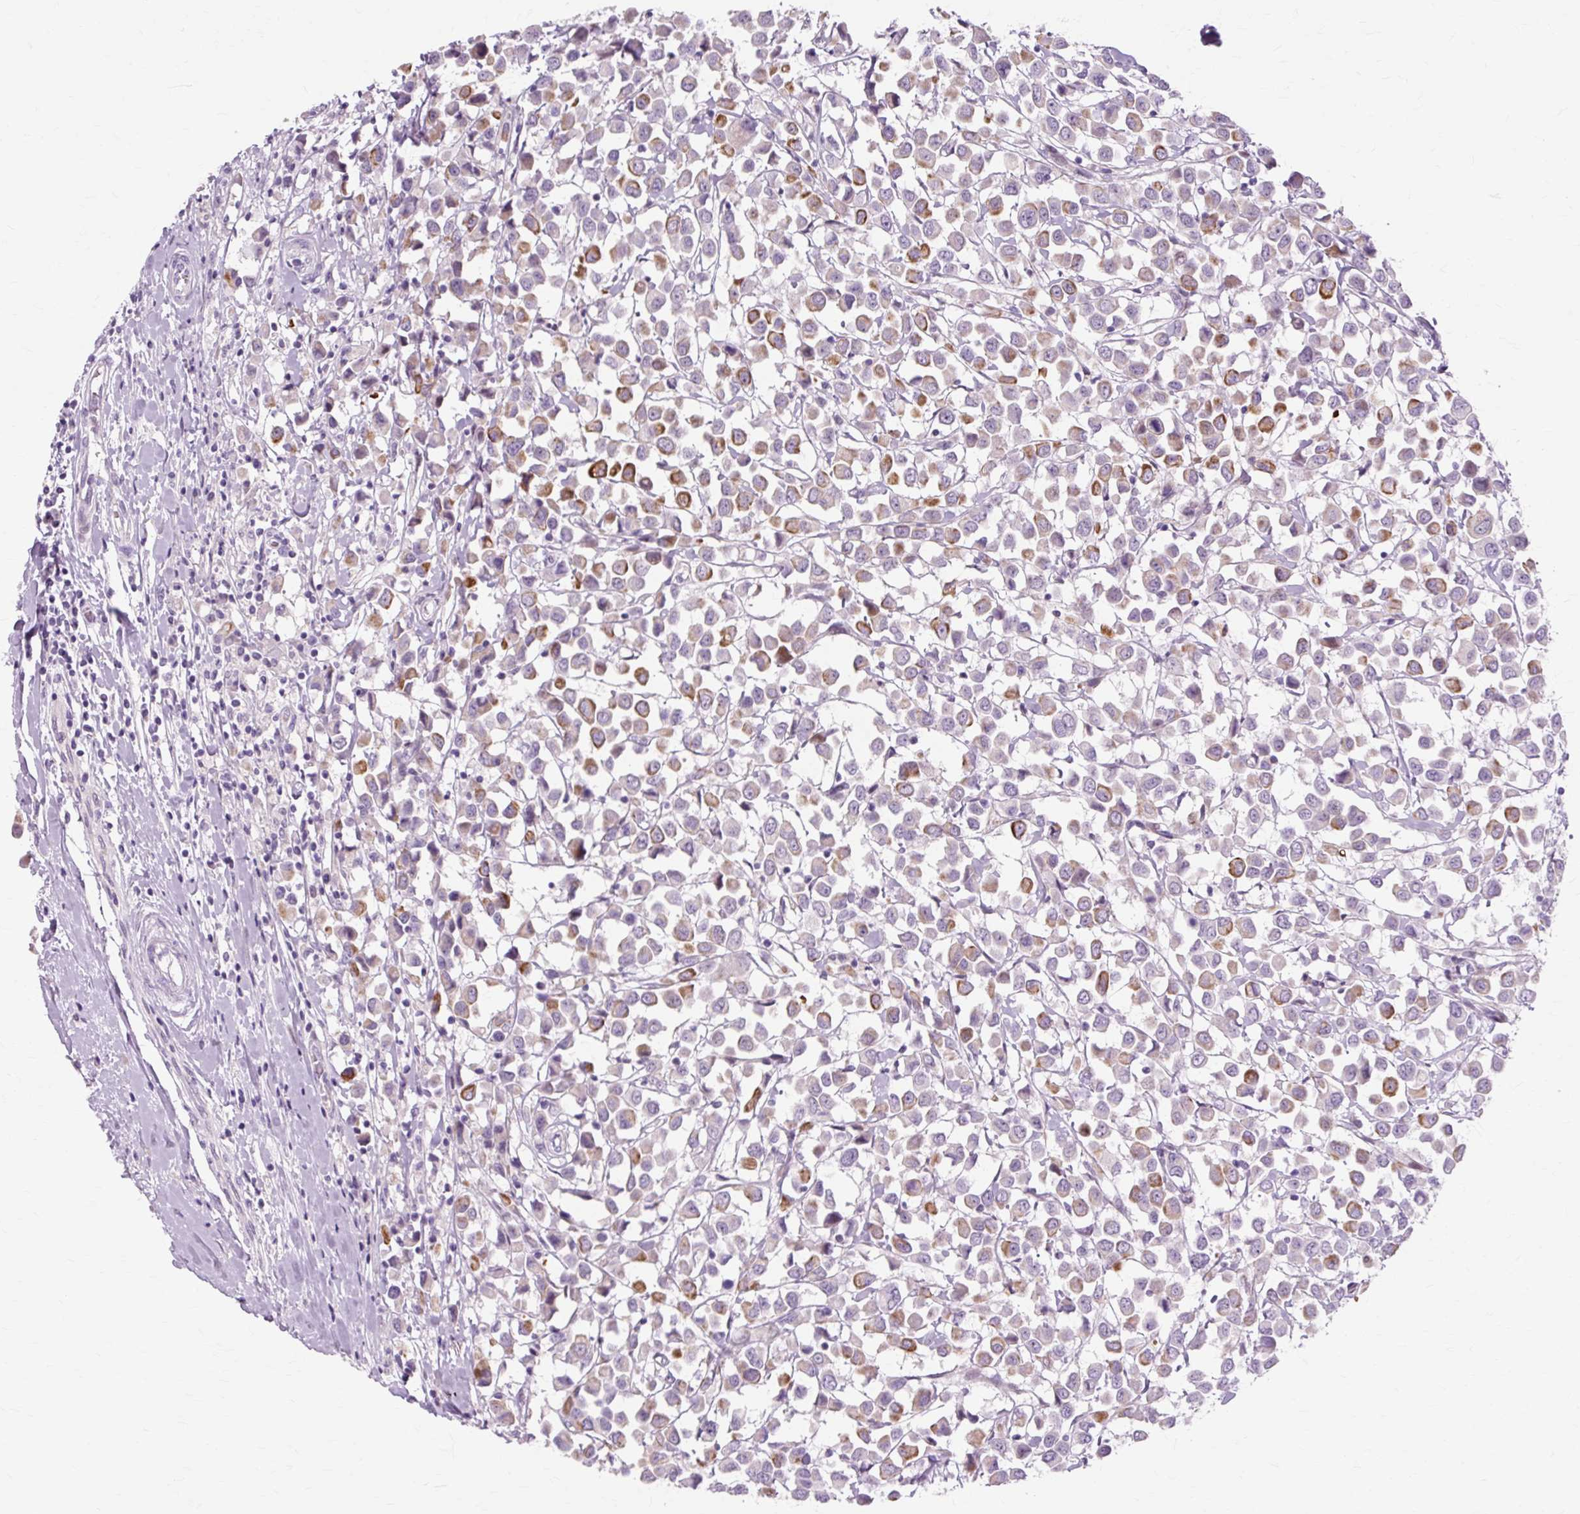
{"staining": {"intensity": "moderate", "quantity": "25%-75%", "location": "cytoplasmic/membranous"}, "tissue": "breast cancer", "cell_type": "Tumor cells", "image_type": "cancer", "snomed": [{"axis": "morphology", "description": "Duct carcinoma"}, {"axis": "topography", "description": "Breast"}], "caption": "Immunohistochemical staining of breast cancer shows medium levels of moderate cytoplasmic/membranous staining in approximately 25%-75% of tumor cells.", "gene": "IRX2", "patient": {"sex": "female", "age": 61}}